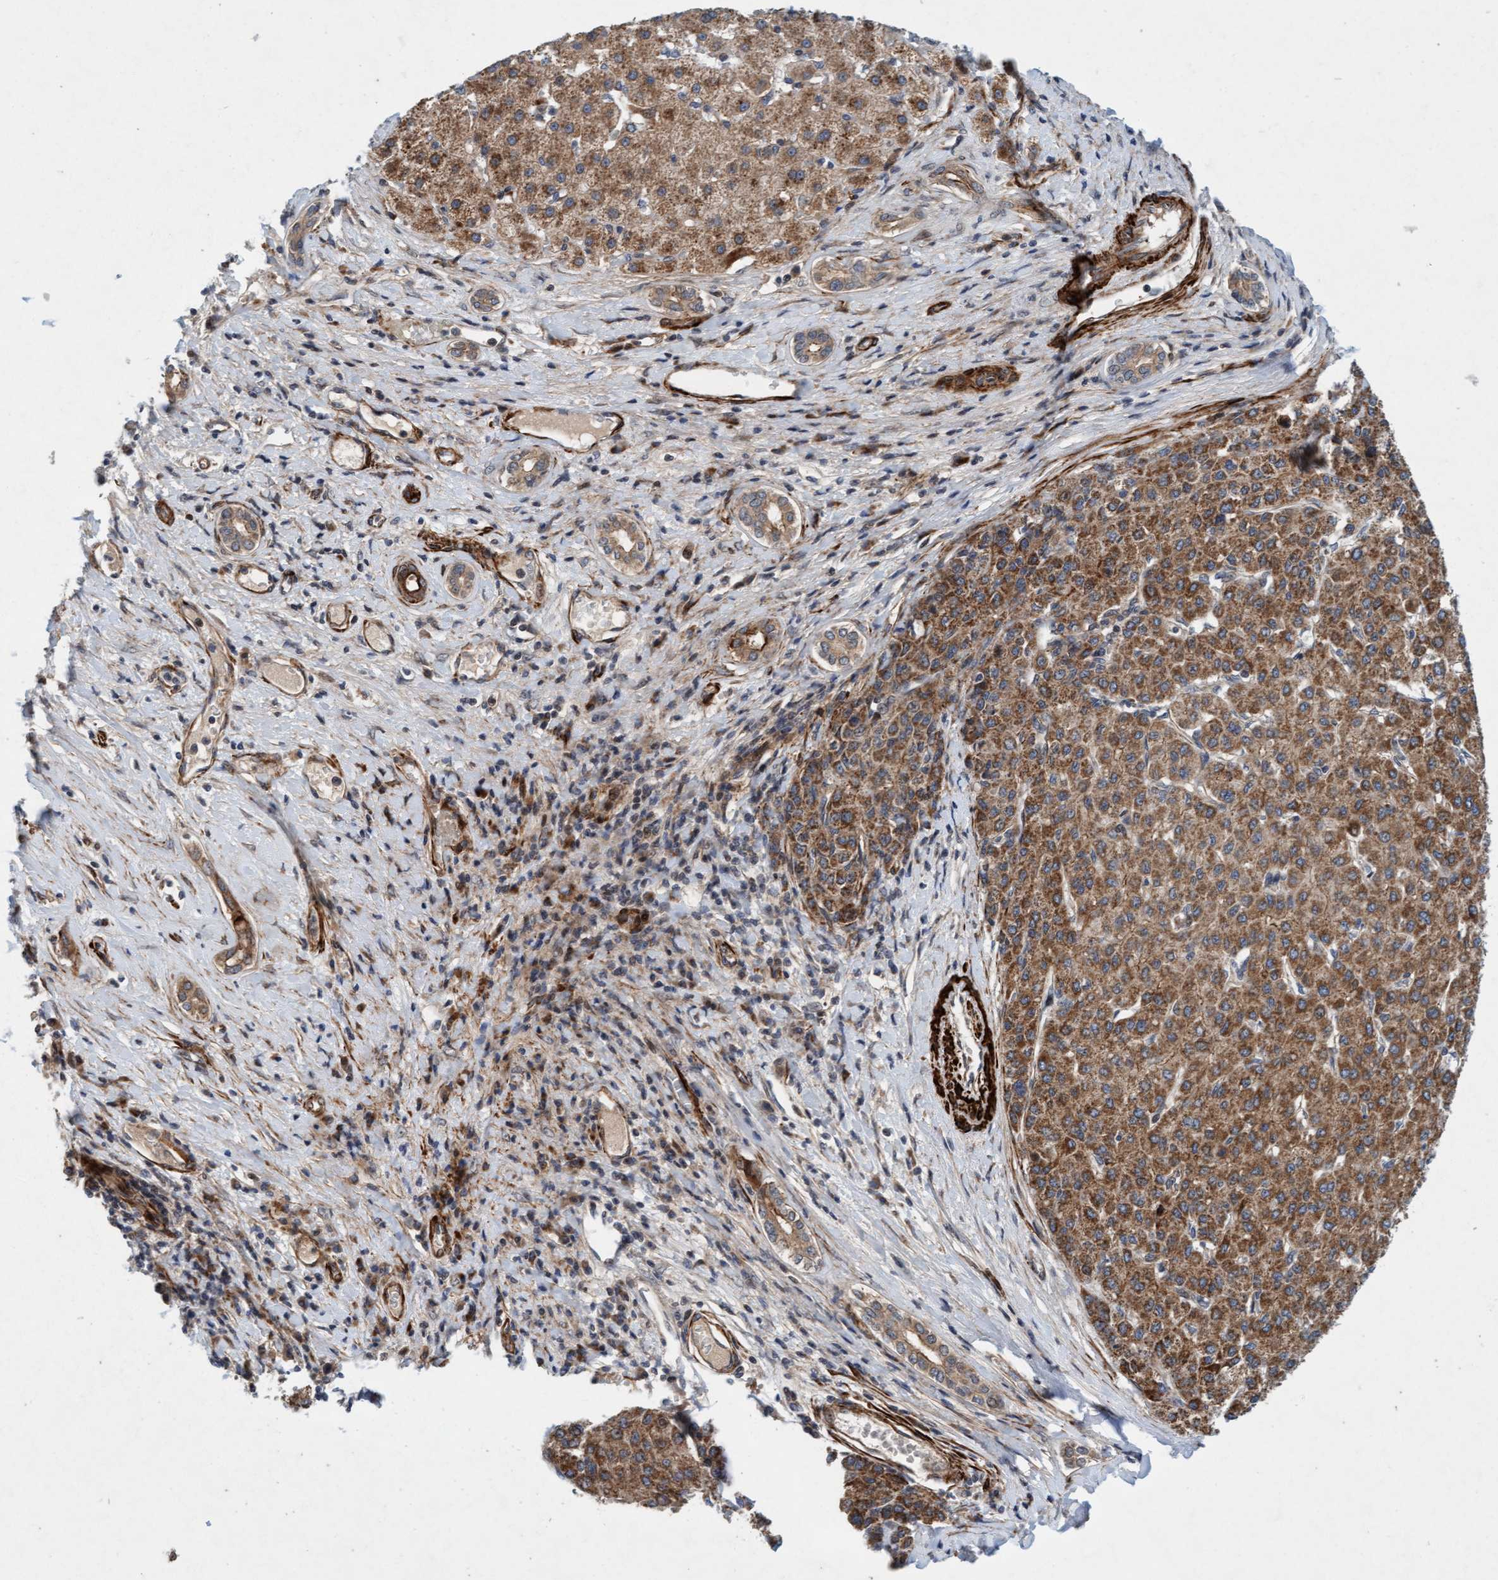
{"staining": {"intensity": "moderate", "quantity": ">75%", "location": "cytoplasmic/membranous"}, "tissue": "liver cancer", "cell_type": "Tumor cells", "image_type": "cancer", "snomed": [{"axis": "morphology", "description": "Carcinoma, Hepatocellular, NOS"}, {"axis": "topography", "description": "Liver"}], "caption": "Liver hepatocellular carcinoma tissue displays moderate cytoplasmic/membranous positivity in about >75% of tumor cells, visualized by immunohistochemistry. (IHC, brightfield microscopy, high magnification).", "gene": "TMEM70", "patient": {"sex": "male", "age": 65}}